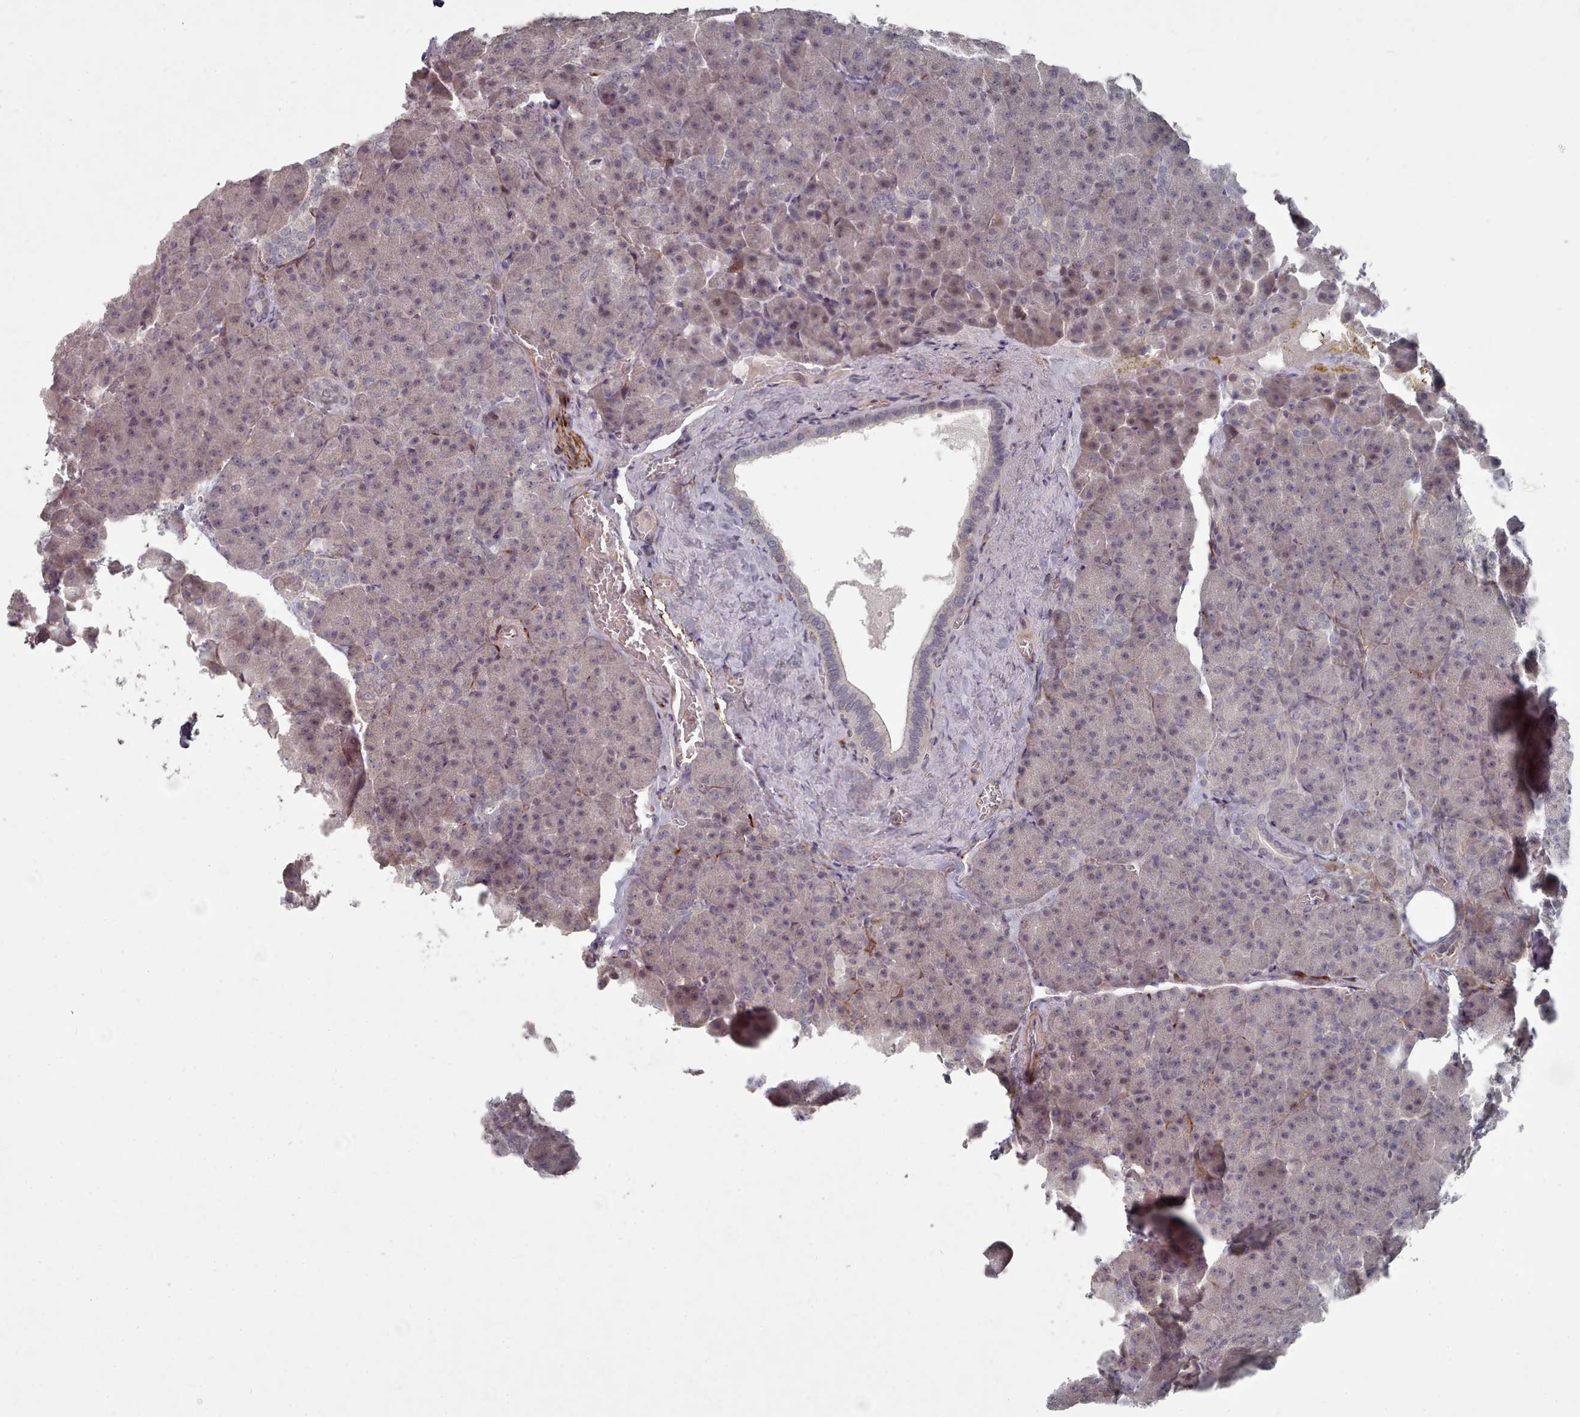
{"staining": {"intensity": "weak", "quantity": "25%-75%", "location": "cytoplasmic/membranous,nuclear"}, "tissue": "pancreas", "cell_type": "Exocrine glandular cells", "image_type": "normal", "snomed": [{"axis": "morphology", "description": "Normal tissue, NOS"}, {"axis": "topography", "description": "Pancreas"}], "caption": "Approximately 25%-75% of exocrine glandular cells in benign human pancreas display weak cytoplasmic/membranous,nuclear protein staining as visualized by brown immunohistochemical staining.", "gene": "COL8A2", "patient": {"sex": "female", "age": 74}}